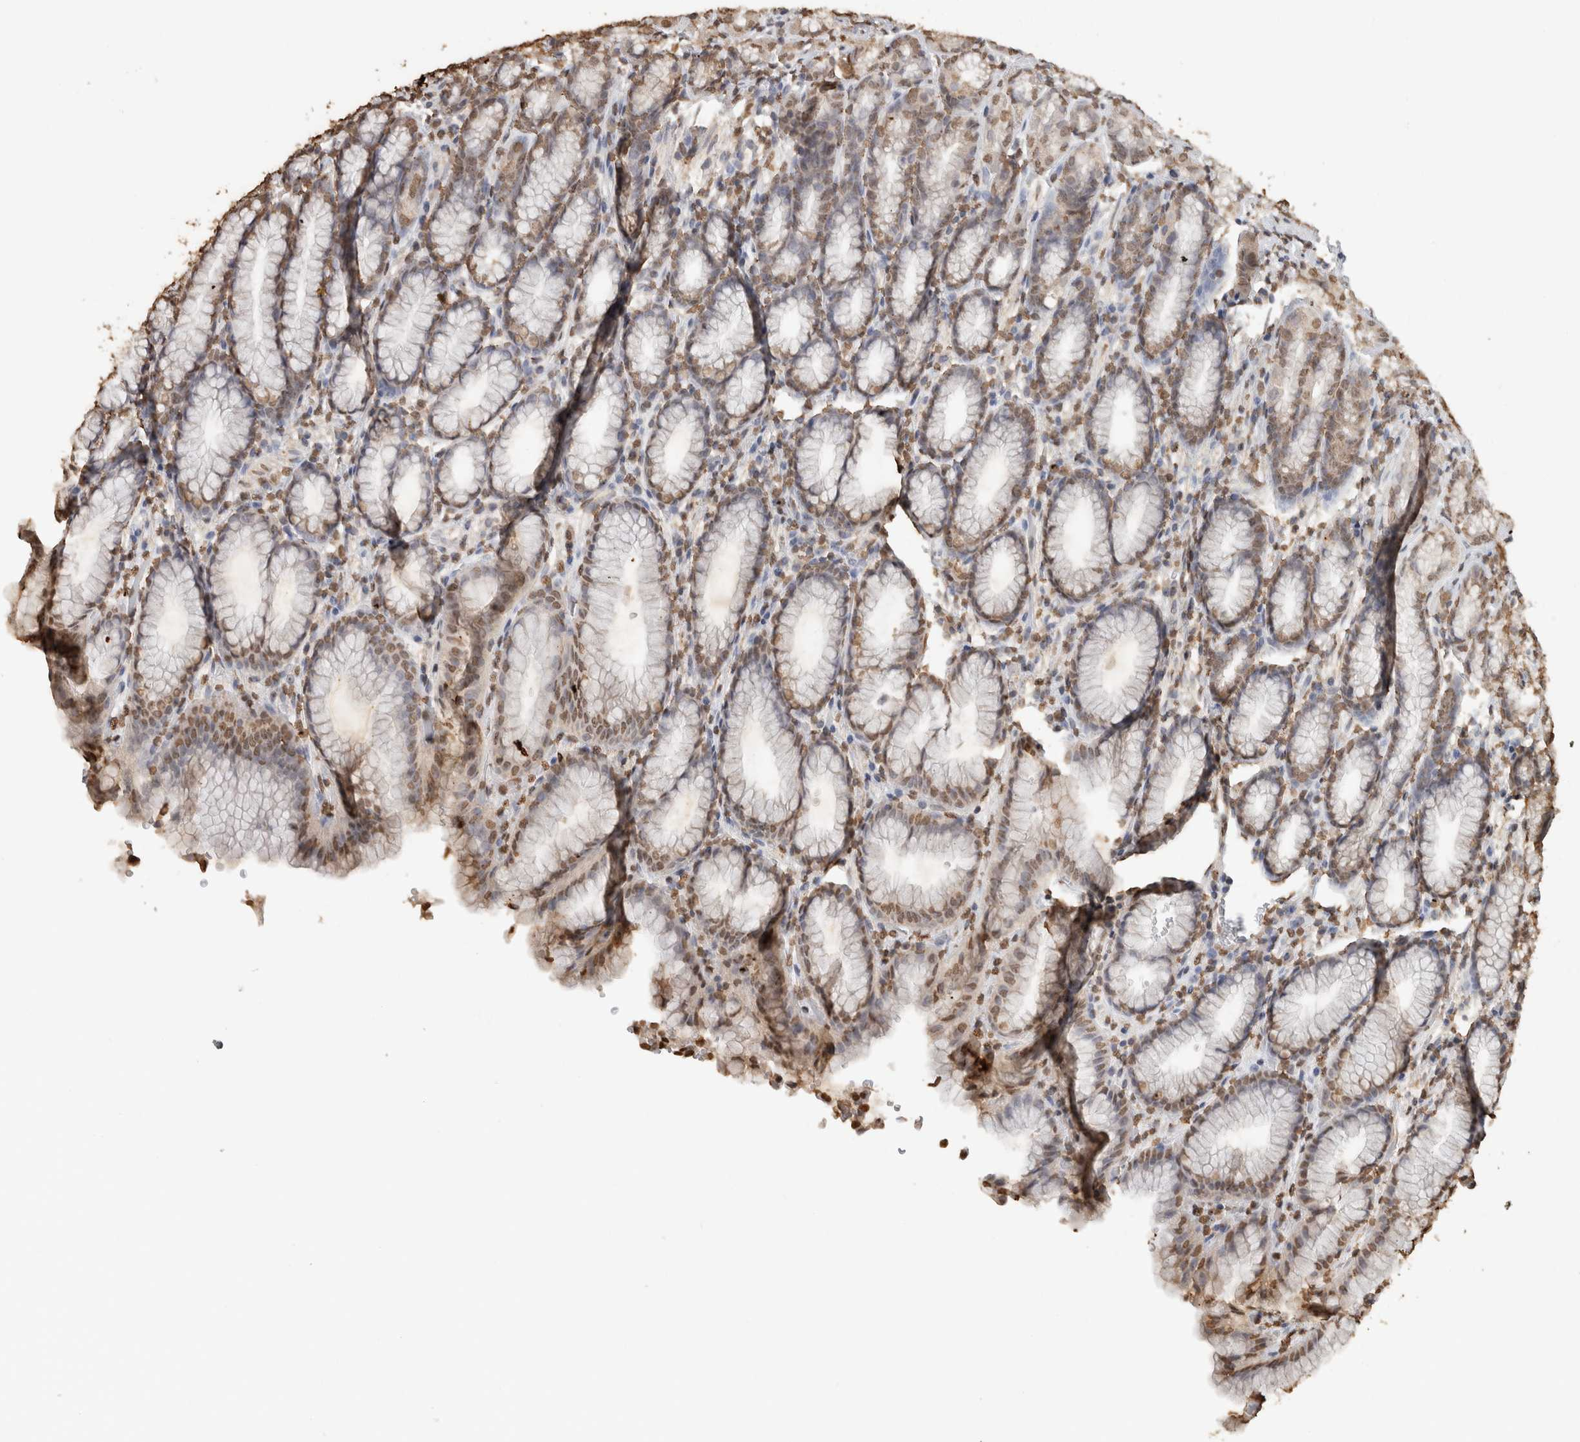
{"staining": {"intensity": "moderate", "quantity": ">75%", "location": "nuclear"}, "tissue": "stomach", "cell_type": "Glandular cells", "image_type": "normal", "snomed": [{"axis": "morphology", "description": "Normal tissue, NOS"}, {"axis": "topography", "description": "Stomach"}], "caption": "Immunohistochemistry histopathology image of normal stomach: human stomach stained using IHC demonstrates medium levels of moderate protein expression localized specifically in the nuclear of glandular cells, appearing as a nuclear brown color.", "gene": "HAND2", "patient": {"sex": "male", "age": 42}}